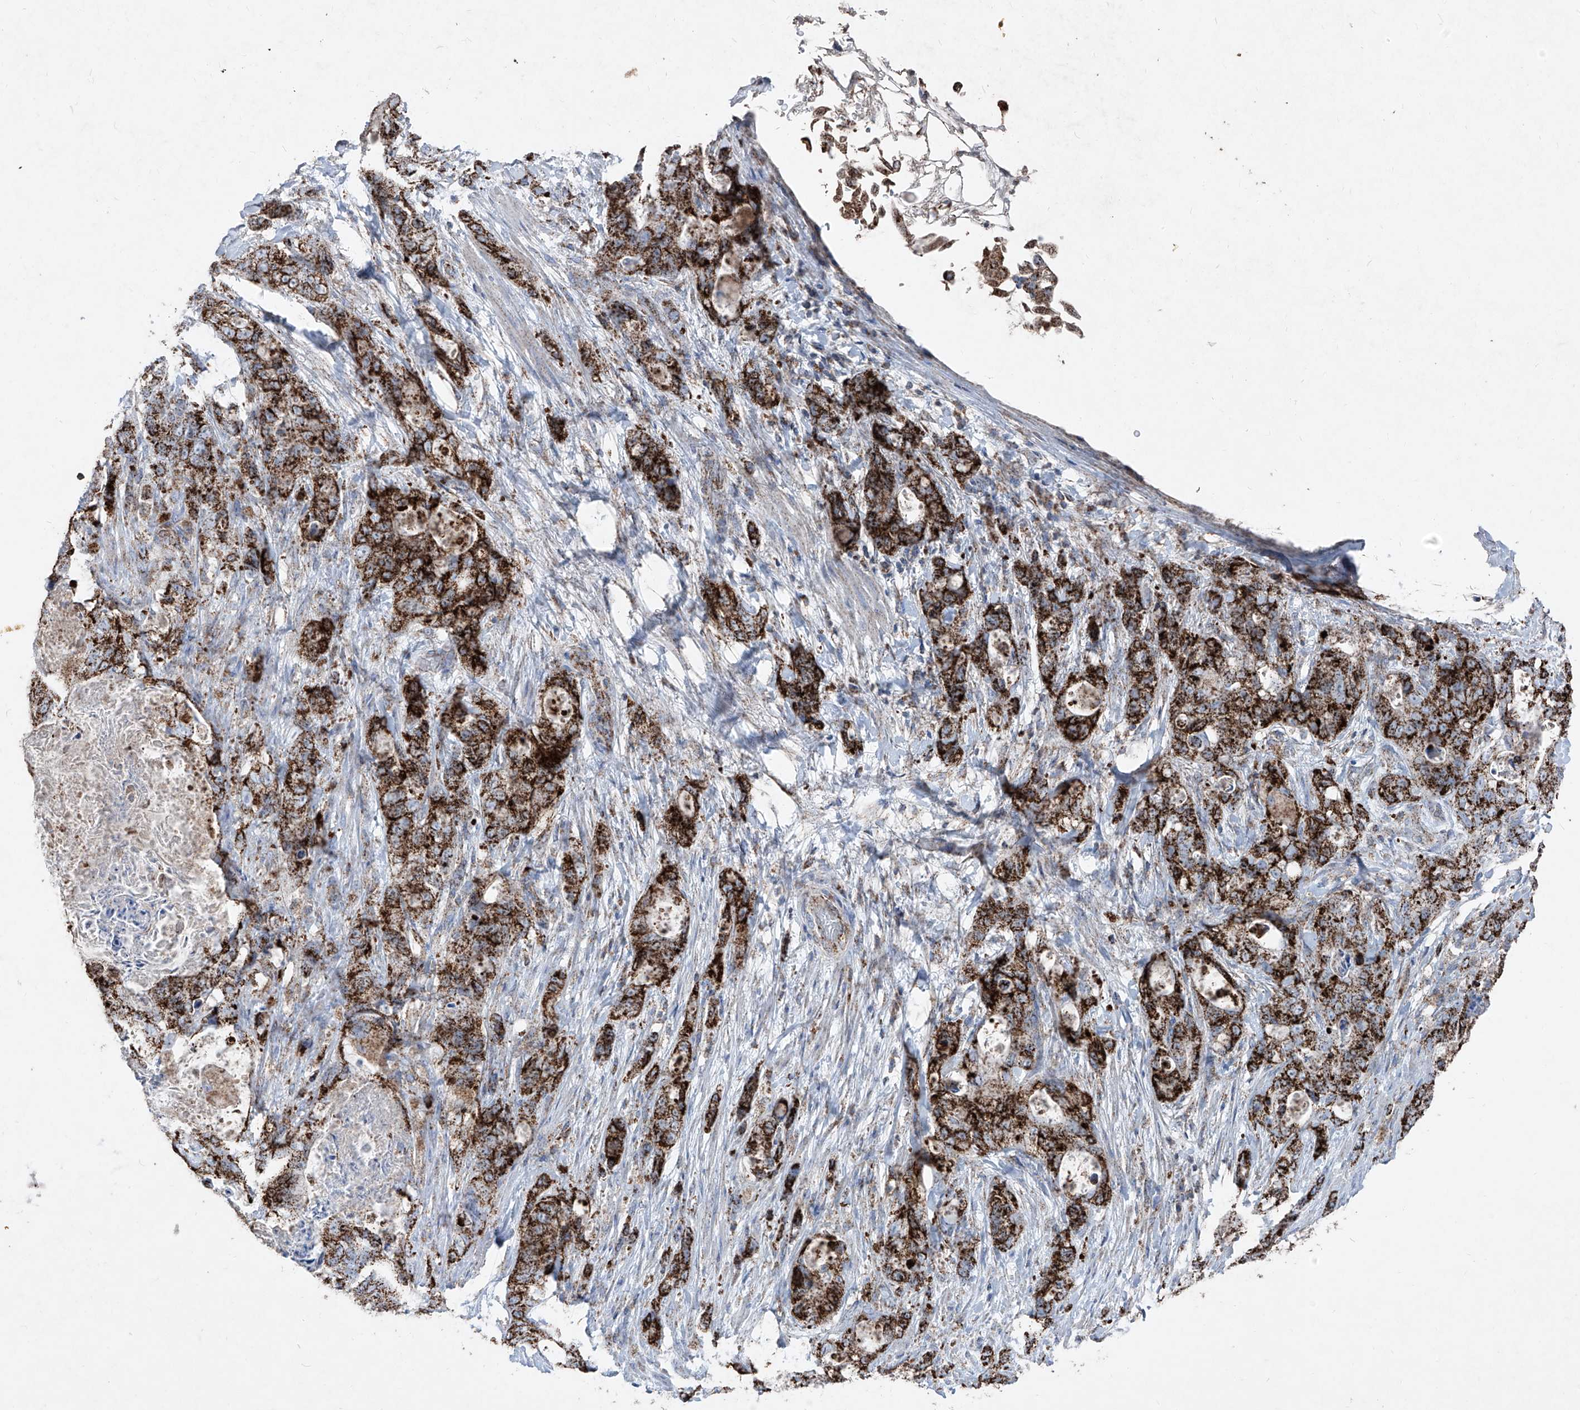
{"staining": {"intensity": "strong", "quantity": ">75%", "location": "cytoplasmic/membranous"}, "tissue": "stomach cancer", "cell_type": "Tumor cells", "image_type": "cancer", "snomed": [{"axis": "morphology", "description": "Normal tissue, NOS"}, {"axis": "morphology", "description": "Adenocarcinoma, NOS"}, {"axis": "topography", "description": "Stomach"}], "caption": "Tumor cells demonstrate strong cytoplasmic/membranous staining in about >75% of cells in stomach cancer (adenocarcinoma).", "gene": "ABCD3", "patient": {"sex": "female", "age": 89}}